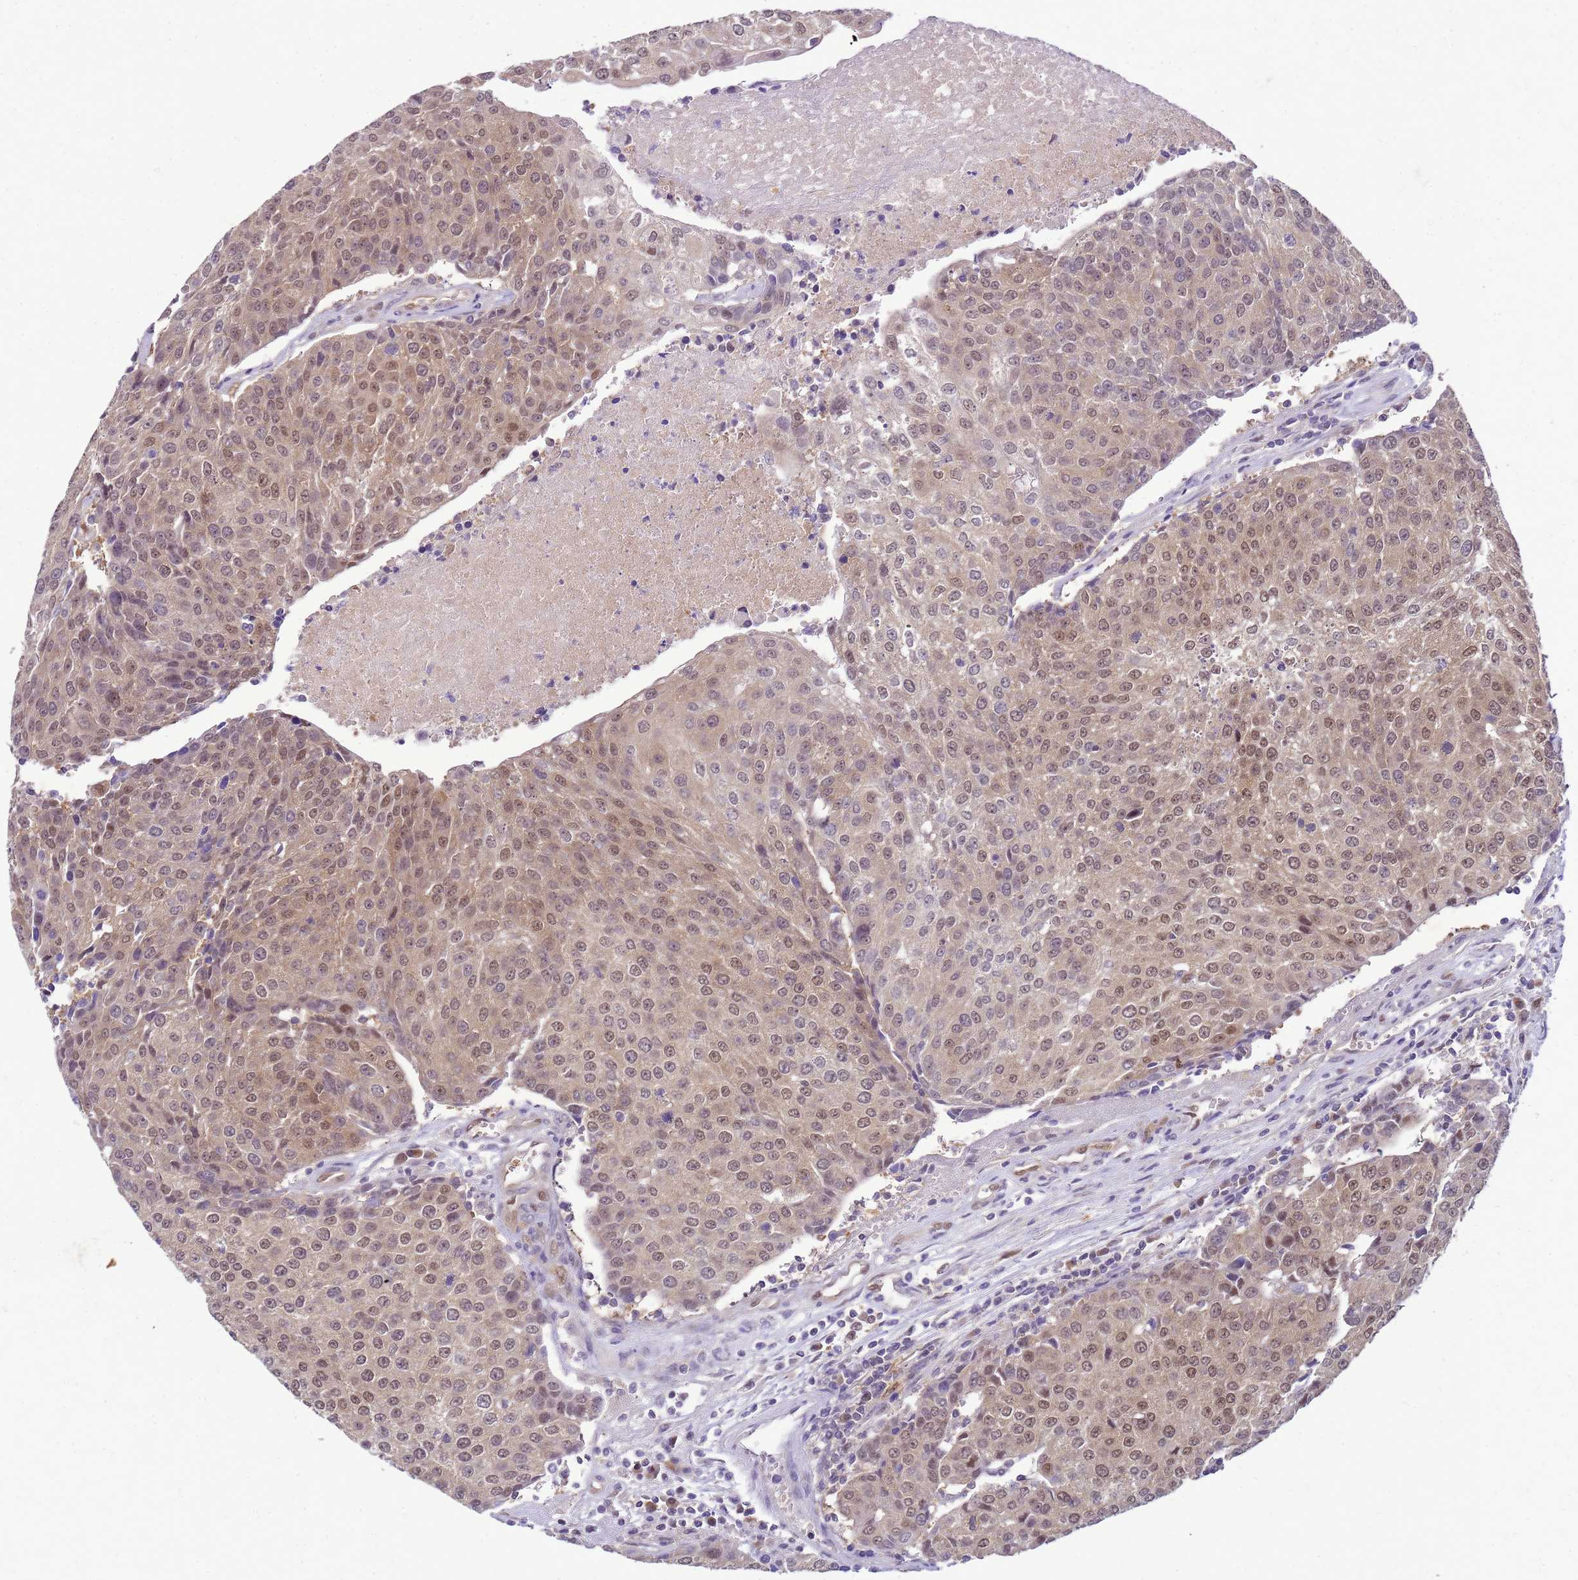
{"staining": {"intensity": "moderate", "quantity": ">75%", "location": "nuclear"}, "tissue": "urothelial cancer", "cell_type": "Tumor cells", "image_type": "cancer", "snomed": [{"axis": "morphology", "description": "Urothelial carcinoma, High grade"}, {"axis": "topography", "description": "Urinary bladder"}], "caption": "A histopathology image of human high-grade urothelial carcinoma stained for a protein shows moderate nuclear brown staining in tumor cells.", "gene": "DDI2", "patient": {"sex": "female", "age": 85}}